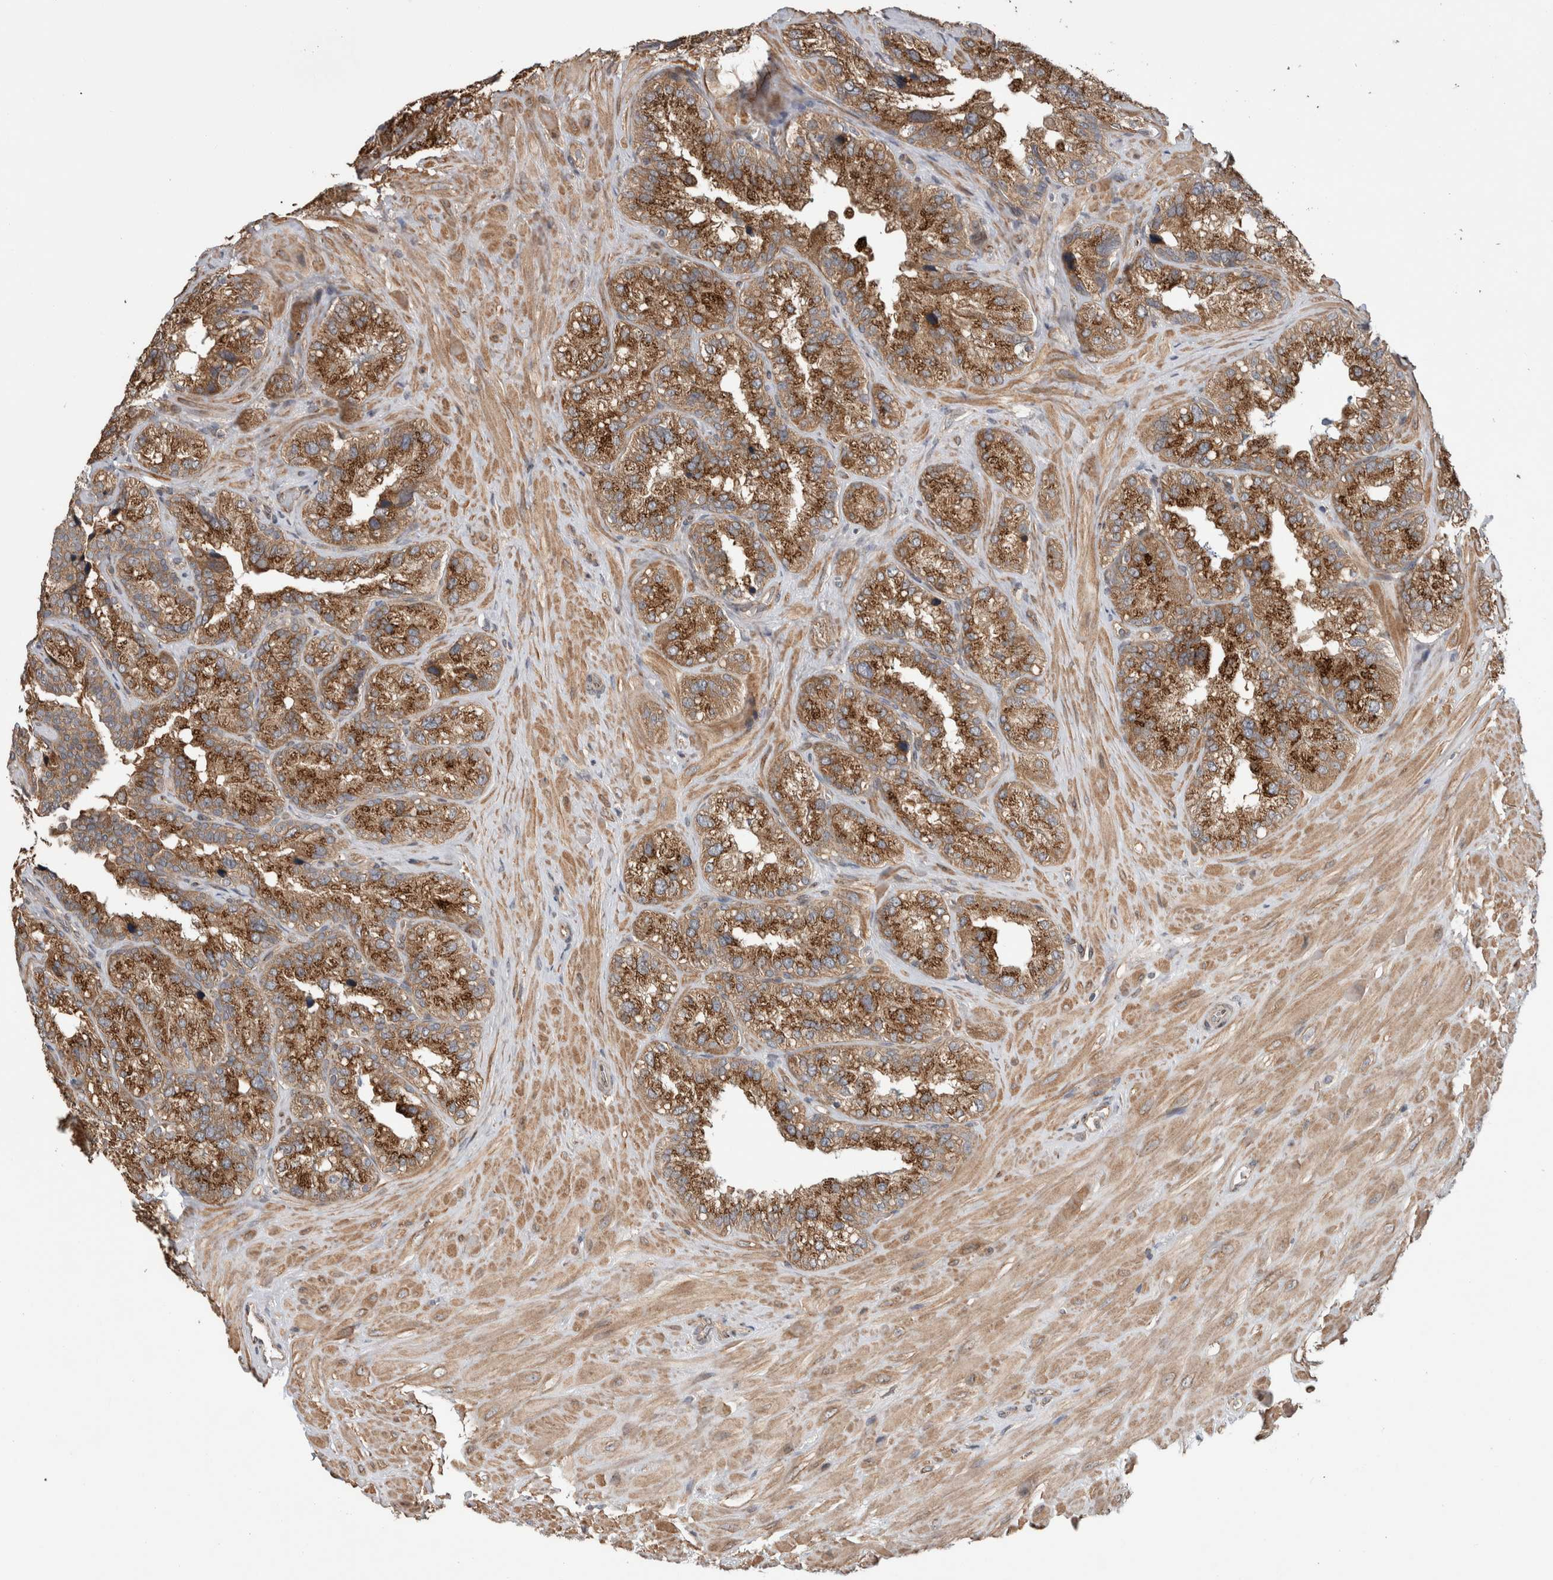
{"staining": {"intensity": "strong", "quantity": ">75%", "location": "cytoplasmic/membranous"}, "tissue": "seminal vesicle", "cell_type": "Glandular cells", "image_type": "normal", "snomed": [{"axis": "morphology", "description": "Normal tissue, NOS"}, {"axis": "topography", "description": "Prostate"}, {"axis": "topography", "description": "Seminal veicle"}], "caption": "A high amount of strong cytoplasmic/membranous positivity is identified in approximately >75% of glandular cells in normal seminal vesicle. Using DAB (brown) and hematoxylin (blue) stains, captured at high magnification using brightfield microscopy.", "gene": "TRIM5", "patient": {"sex": "male", "age": 51}}